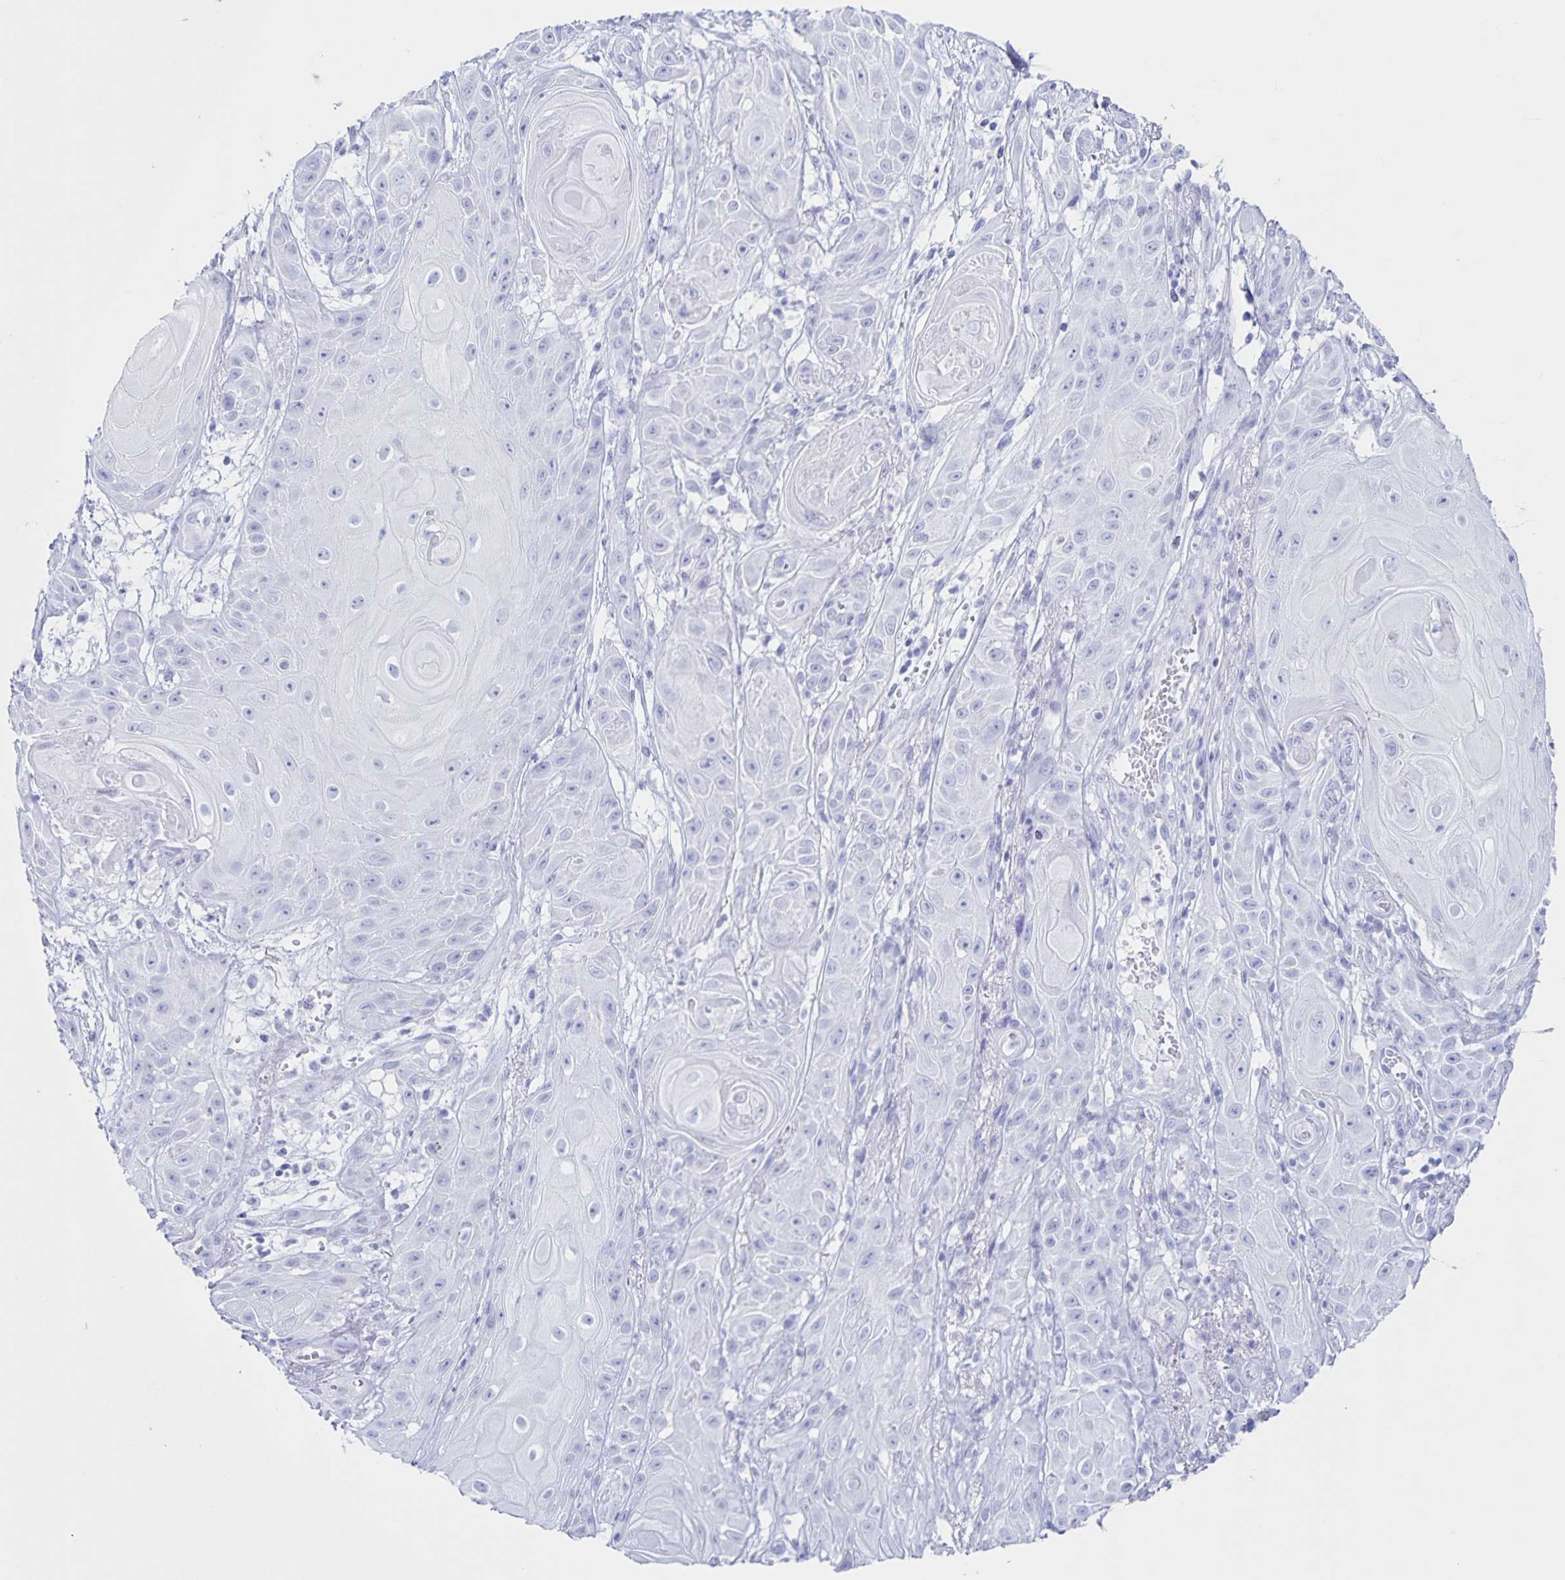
{"staining": {"intensity": "negative", "quantity": "none", "location": "none"}, "tissue": "skin cancer", "cell_type": "Tumor cells", "image_type": "cancer", "snomed": [{"axis": "morphology", "description": "Squamous cell carcinoma, NOS"}, {"axis": "topography", "description": "Skin"}], "caption": "There is no significant expression in tumor cells of squamous cell carcinoma (skin).", "gene": "C12orf56", "patient": {"sex": "male", "age": 62}}